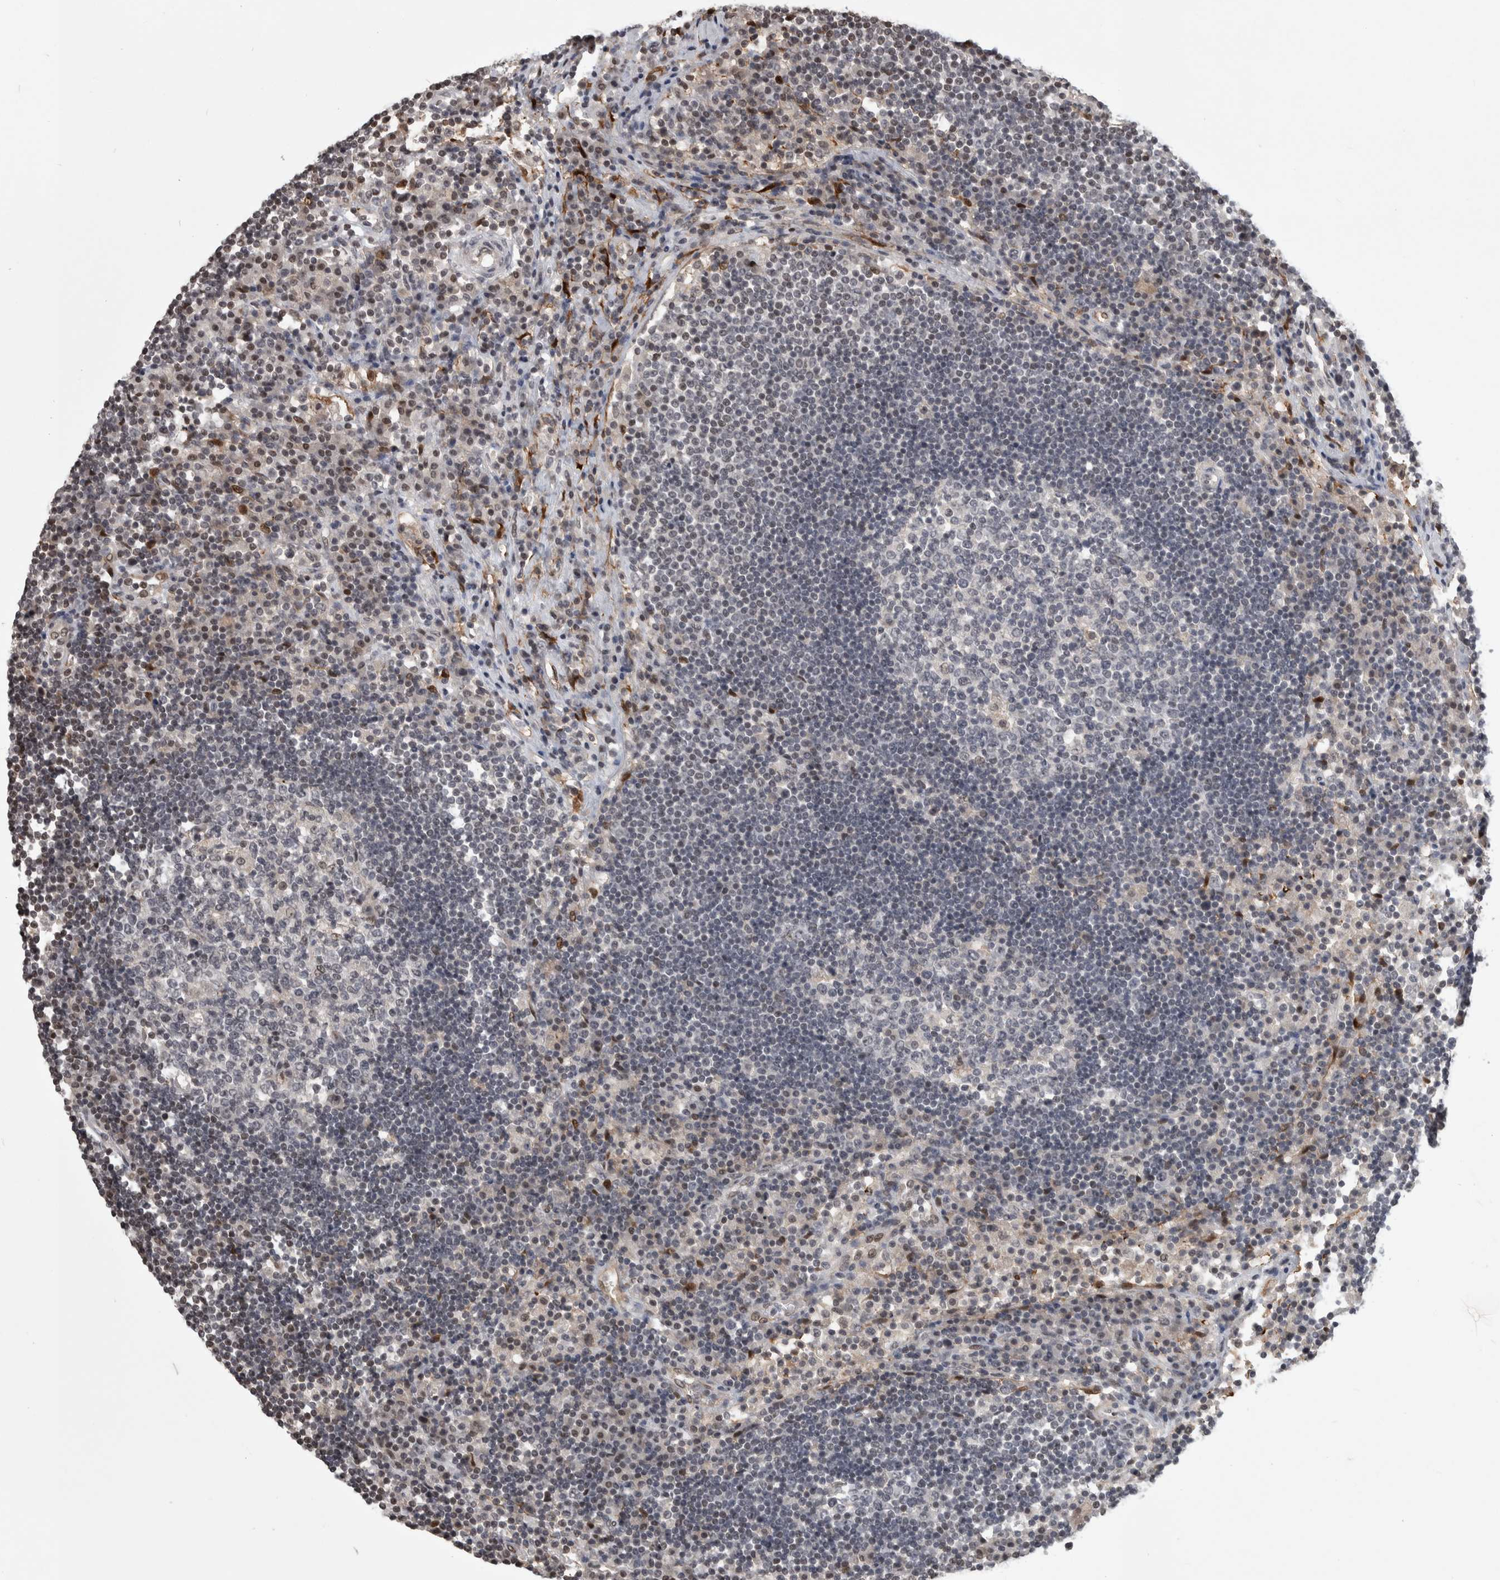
{"staining": {"intensity": "negative", "quantity": "none", "location": "none"}, "tissue": "lymph node", "cell_type": "Germinal center cells", "image_type": "normal", "snomed": [{"axis": "morphology", "description": "Normal tissue, NOS"}, {"axis": "topography", "description": "Lymph node"}], "caption": "High magnification brightfield microscopy of unremarkable lymph node stained with DAB (brown) and counterstained with hematoxylin (blue): germinal center cells show no significant positivity. (Immunohistochemistry (ihc), brightfield microscopy, high magnification).", "gene": "ZSCAN21", "patient": {"sex": "female", "age": 53}}